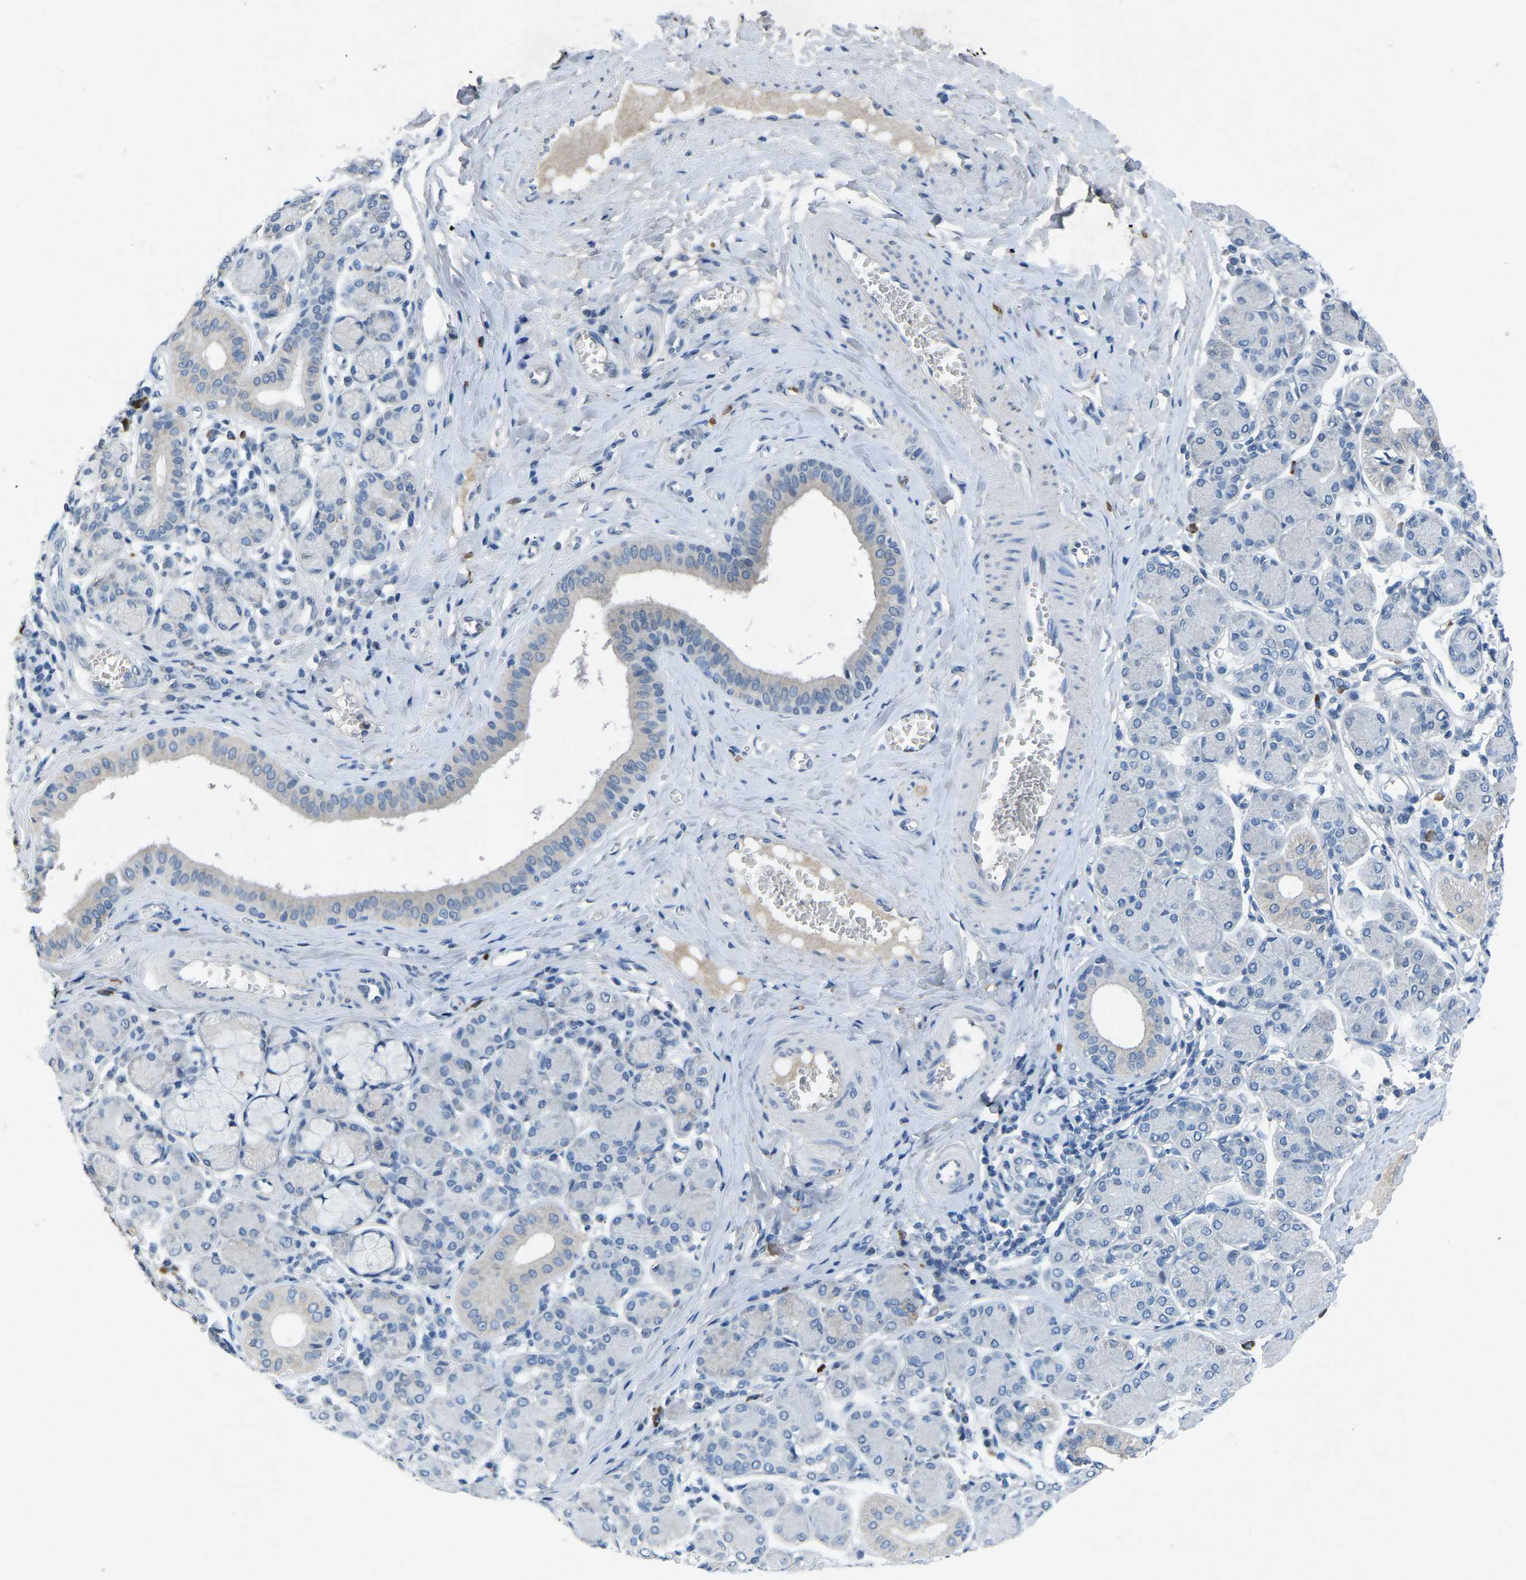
{"staining": {"intensity": "negative", "quantity": "none", "location": "none"}, "tissue": "salivary gland", "cell_type": "Glandular cells", "image_type": "normal", "snomed": [{"axis": "morphology", "description": "Normal tissue, NOS"}, {"axis": "morphology", "description": "Inflammation, NOS"}, {"axis": "topography", "description": "Lymph node"}, {"axis": "topography", "description": "Salivary gland"}], "caption": "Salivary gland stained for a protein using immunohistochemistry demonstrates no expression glandular cells.", "gene": "PLG", "patient": {"sex": "male", "age": 3}}